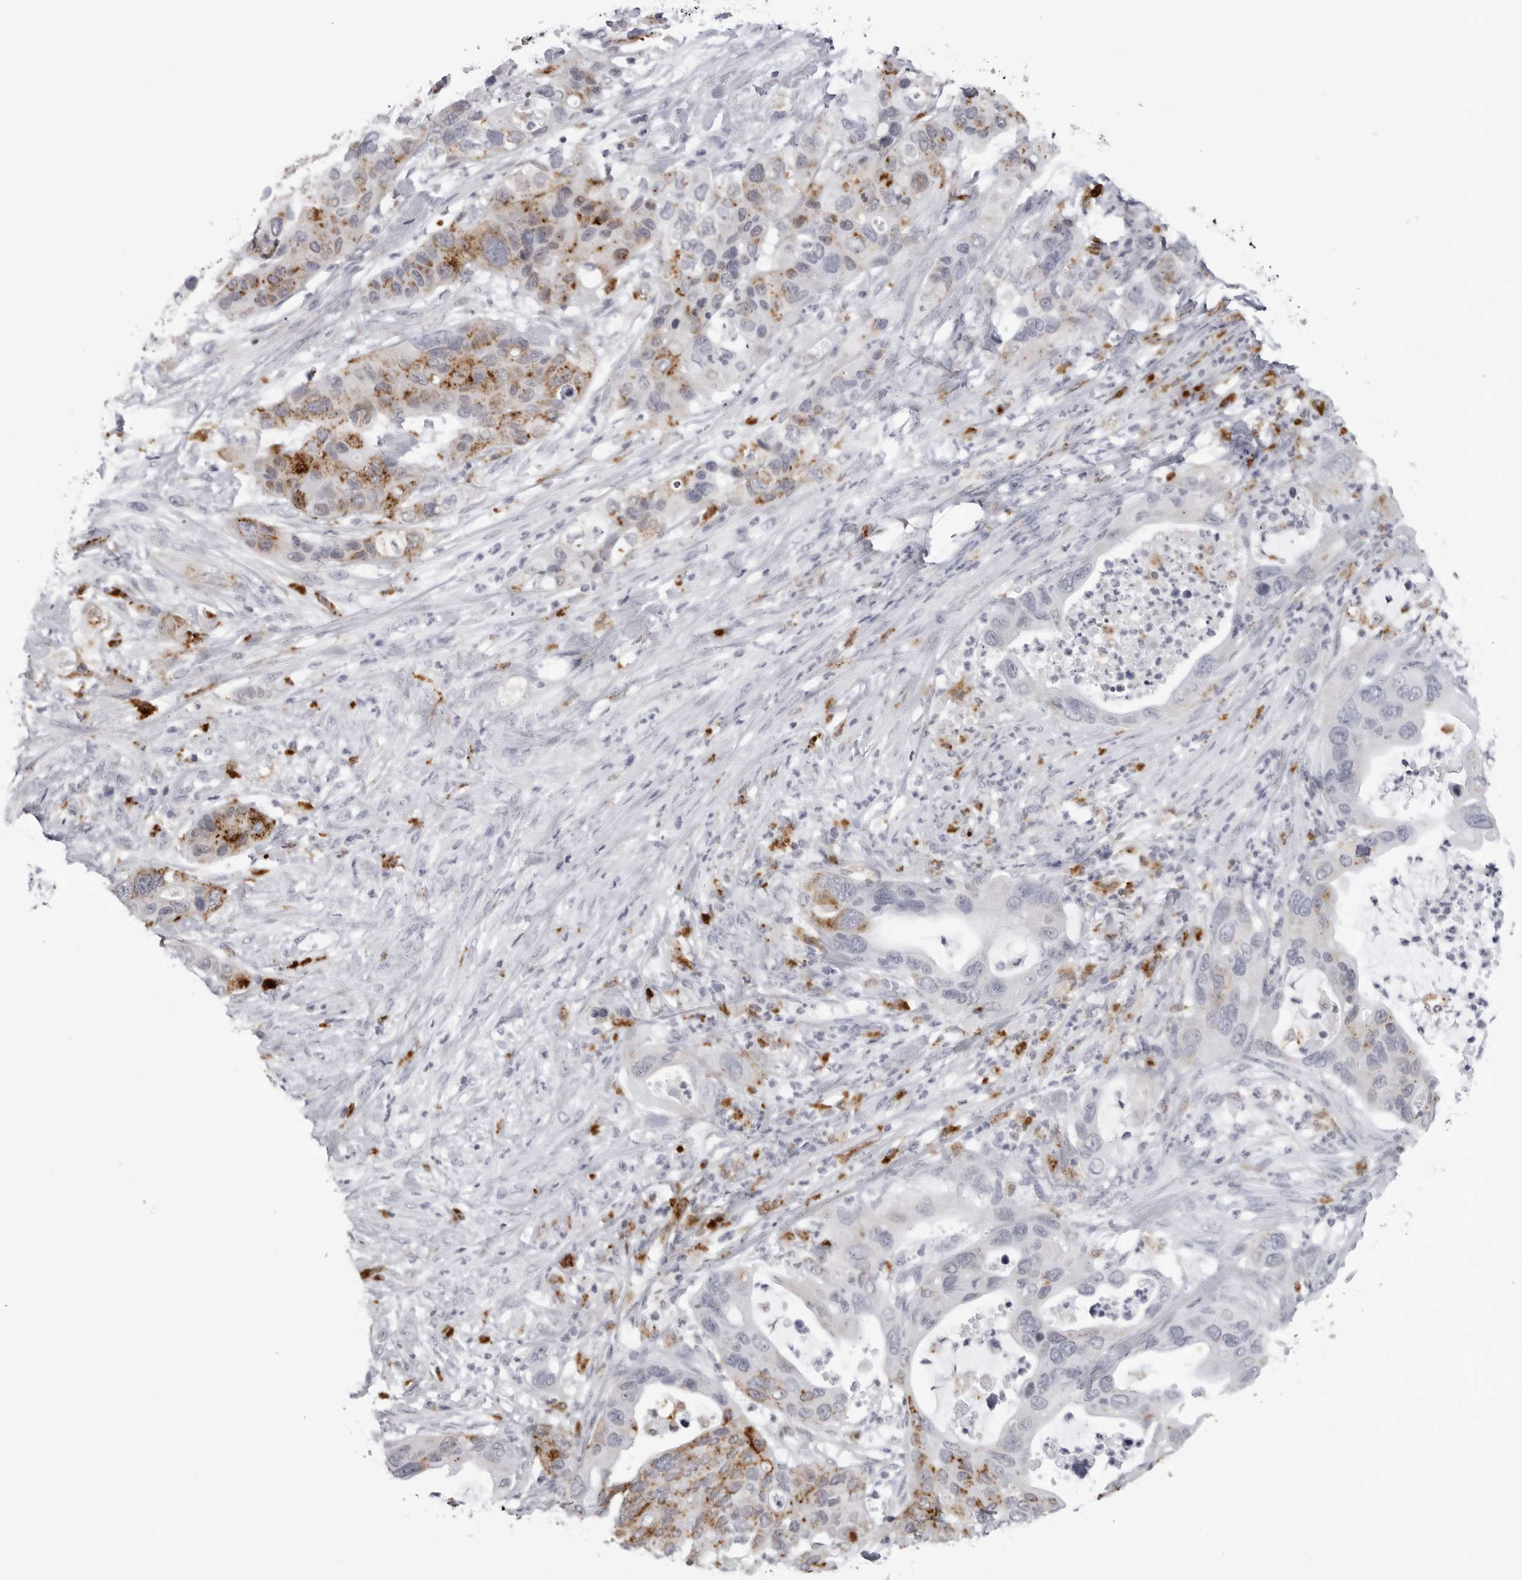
{"staining": {"intensity": "moderate", "quantity": "<25%", "location": "cytoplasmic/membranous"}, "tissue": "pancreatic cancer", "cell_type": "Tumor cells", "image_type": "cancer", "snomed": [{"axis": "morphology", "description": "Adenocarcinoma, NOS"}, {"axis": "topography", "description": "Pancreas"}], "caption": "Brown immunohistochemical staining in human pancreatic cancer (adenocarcinoma) shows moderate cytoplasmic/membranous expression in about <25% of tumor cells. The protein of interest is shown in brown color, while the nuclei are stained blue.", "gene": "IL25", "patient": {"sex": "female", "age": 71}}